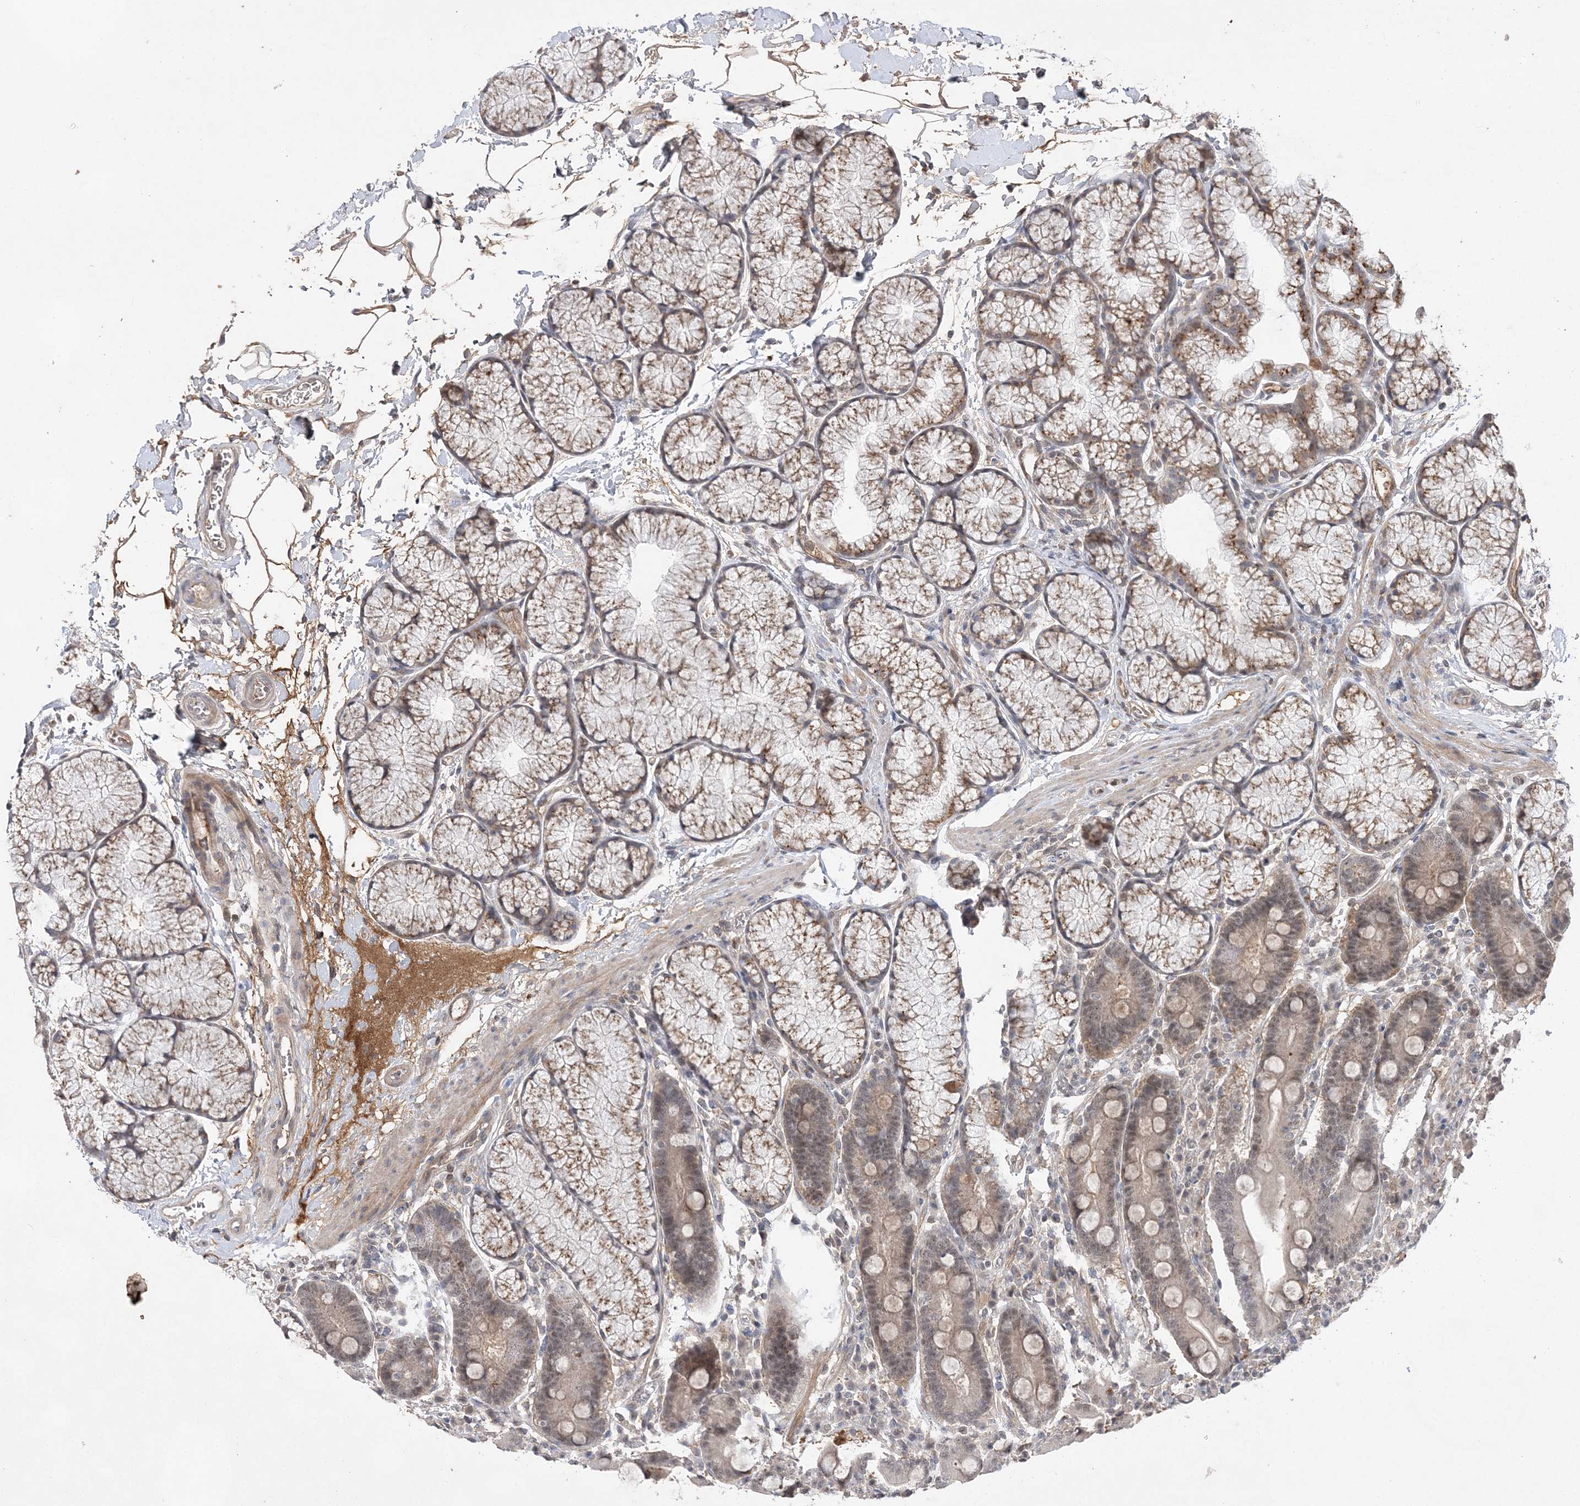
{"staining": {"intensity": "weak", "quantity": ">75%", "location": "cytoplasmic/membranous,nuclear"}, "tissue": "duodenum", "cell_type": "Glandular cells", "image_type": "normal", "snomed": [{"axis": "morphology", "description": "Normal tissue, NOS"}, {"axis": "topography", "description": "Duodenum"}], "caption": "Human duodenum stained for a protein (brown) exhibits weak cytoplasmic/membranous,nuclear positive positivity in approximately >75% of glandular cells.", "gene": "TMEM132B", "patient": {"sex": "male", "age": 35}}